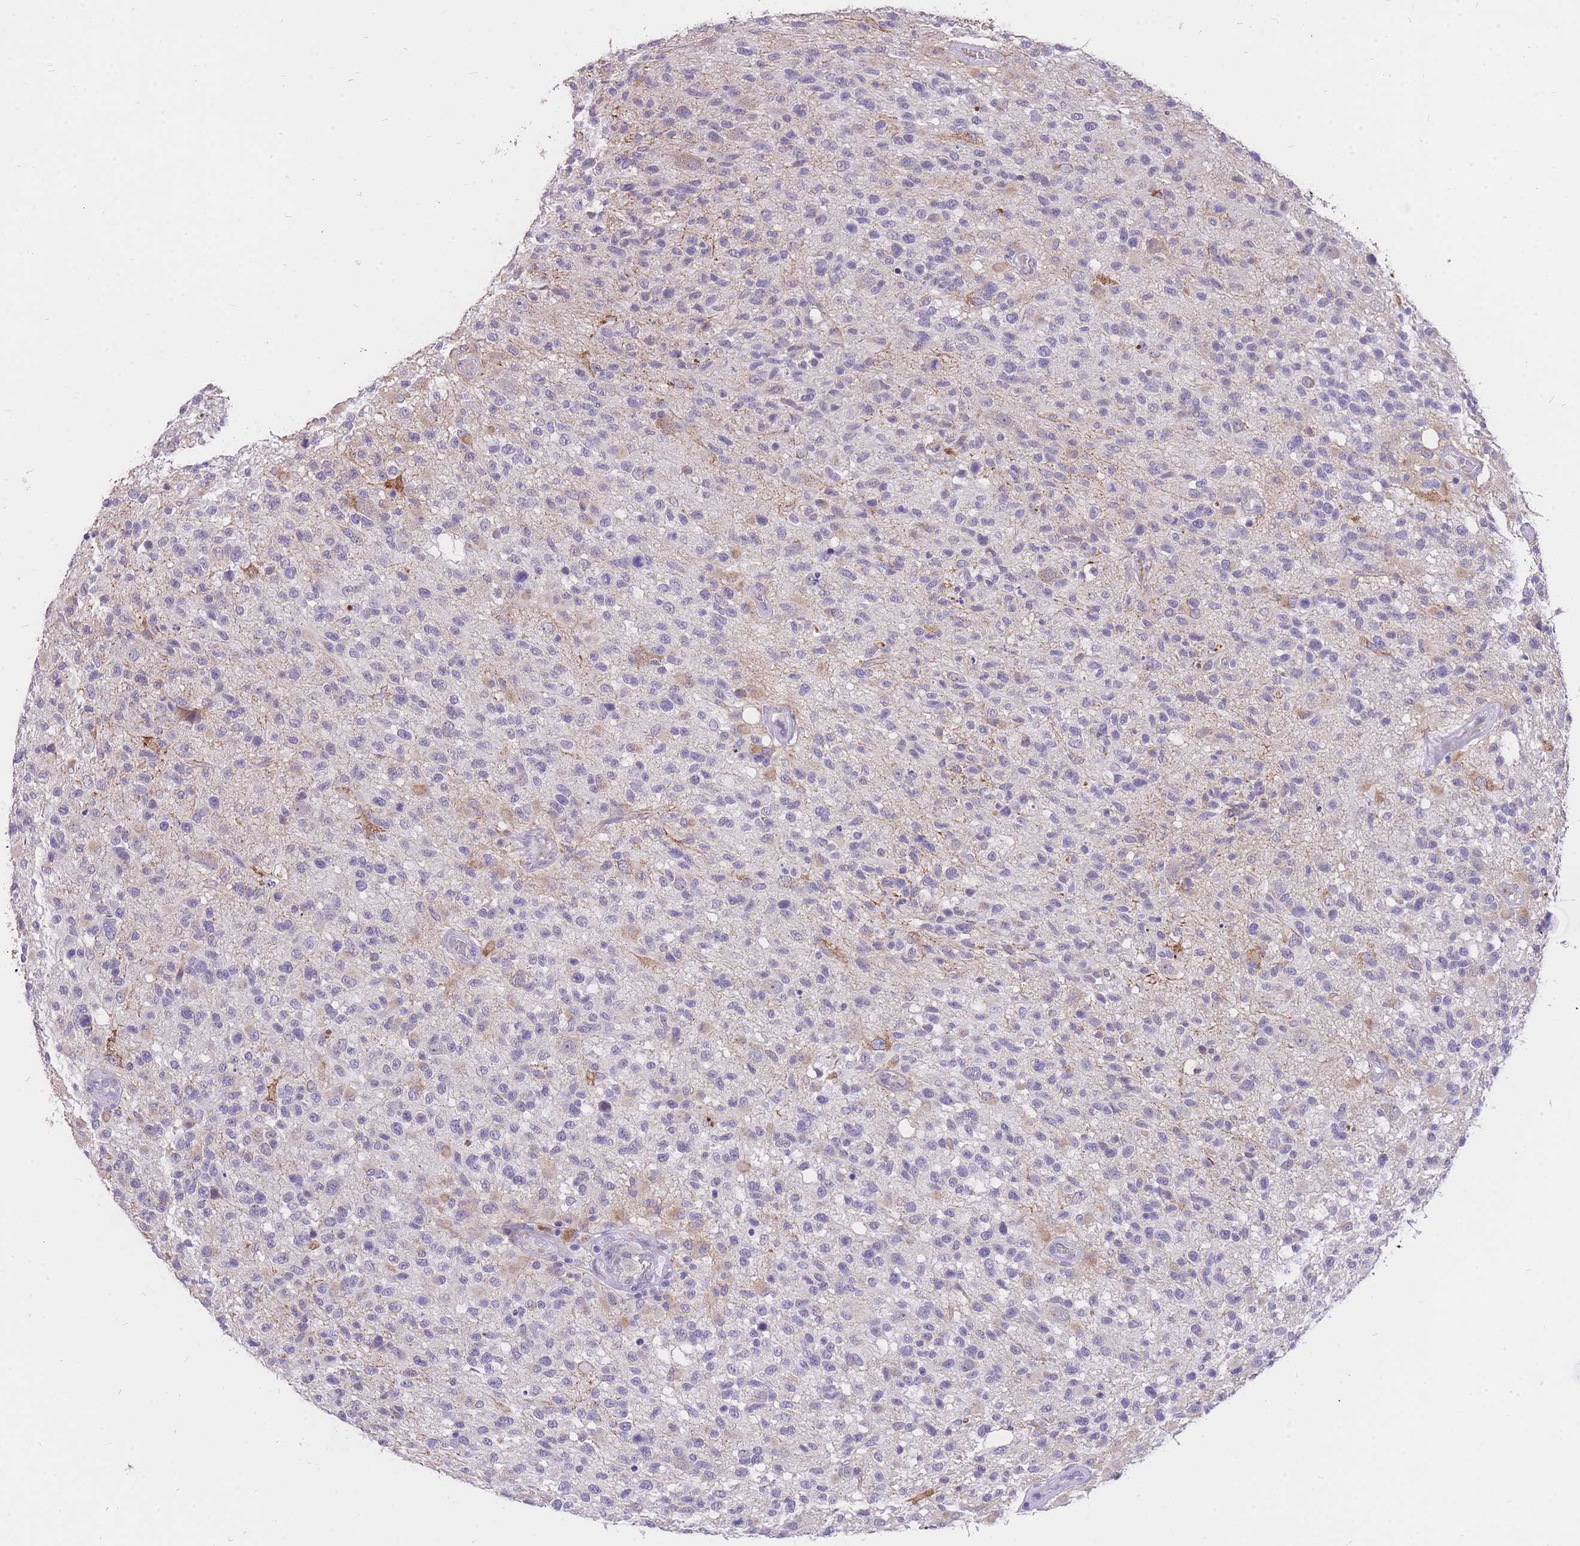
{"staining": {"intensity": "negative", "quantity": "none", "location": "none"}, "tissue": "glioma", "cell_type": "Tumor cells", "image_type": "cancer", "snomed": [{"axis": "morphology", "description": "Glioma, malignant, High grade"}, {"axis": "morphology", "description": "Glioblastoma, NOS"}, {"axis": "topography", "description": "Brain"}], "caption": "Immunohistochemistry histopathology image of glioblastoma stained for a protein (brown), which reveals no staining in tumor cells. (Brightfield microscopy of DAB immunohistochemistry (IHC) at high magnification).", "gene": "C2orf88", "patient": {"sex": "male", "age": 60}}